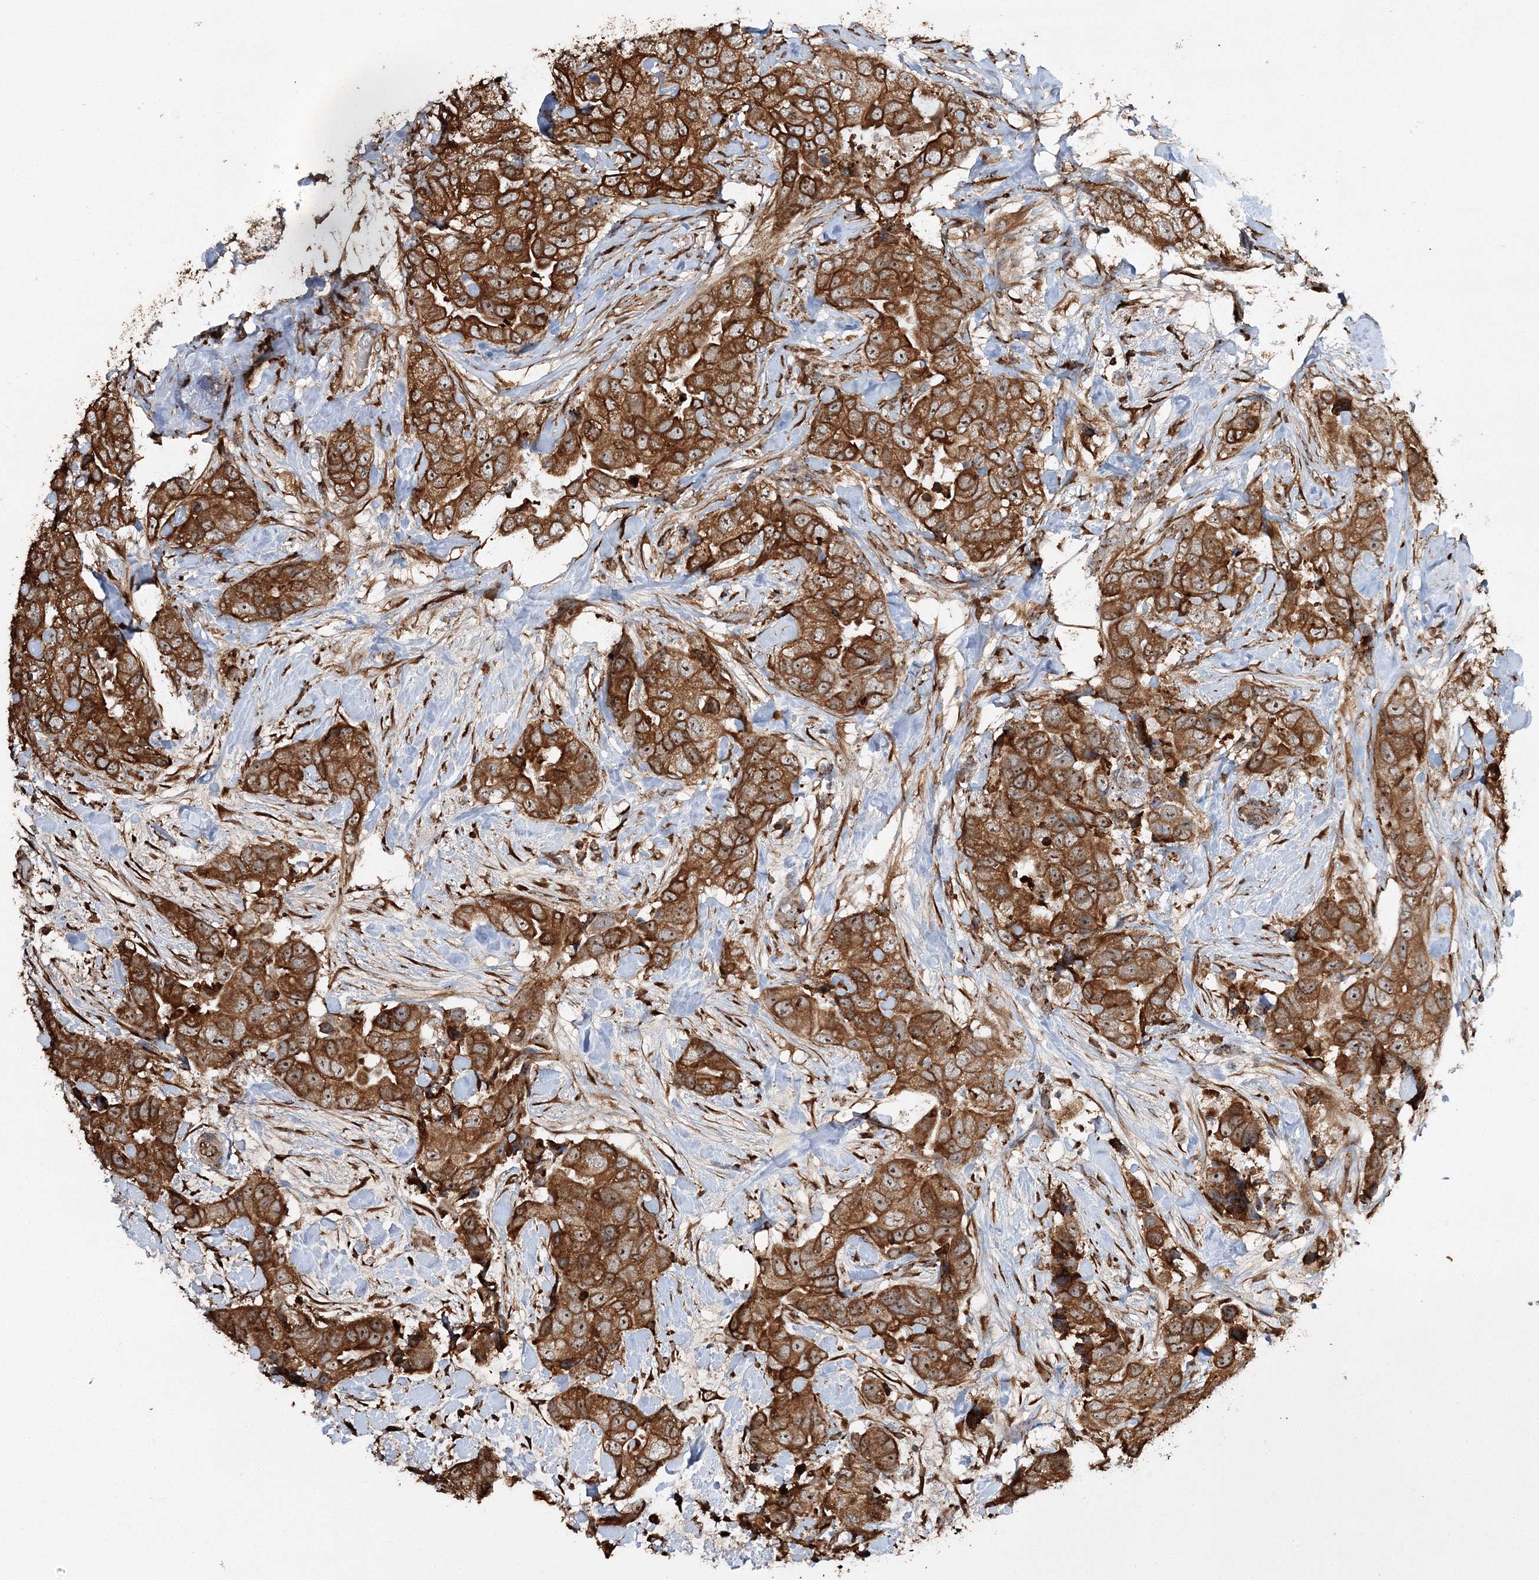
{"staining": {"intensity": "strong", "quantity": ">75%", "location": "cytoplasmic/membranous"}, "tissue": "breast cancer", "cell_type": "Tumor cells", "image_type": "cancer", "snomed": [{"axis": "morphology", "description": "Duct carcinoma"}, {"axis": "topography", "description": "Breast"}], "caption": "Protein staining exhibits strong cytoplasmic/membranous staining in approximately >75% of tumor cells in infiltrating ductal carcinoma (breast). (IHC, brightfield microscopy, high magnification).", "gene": "SCRN3", "patient": {"sex": "female", "age": 62}}